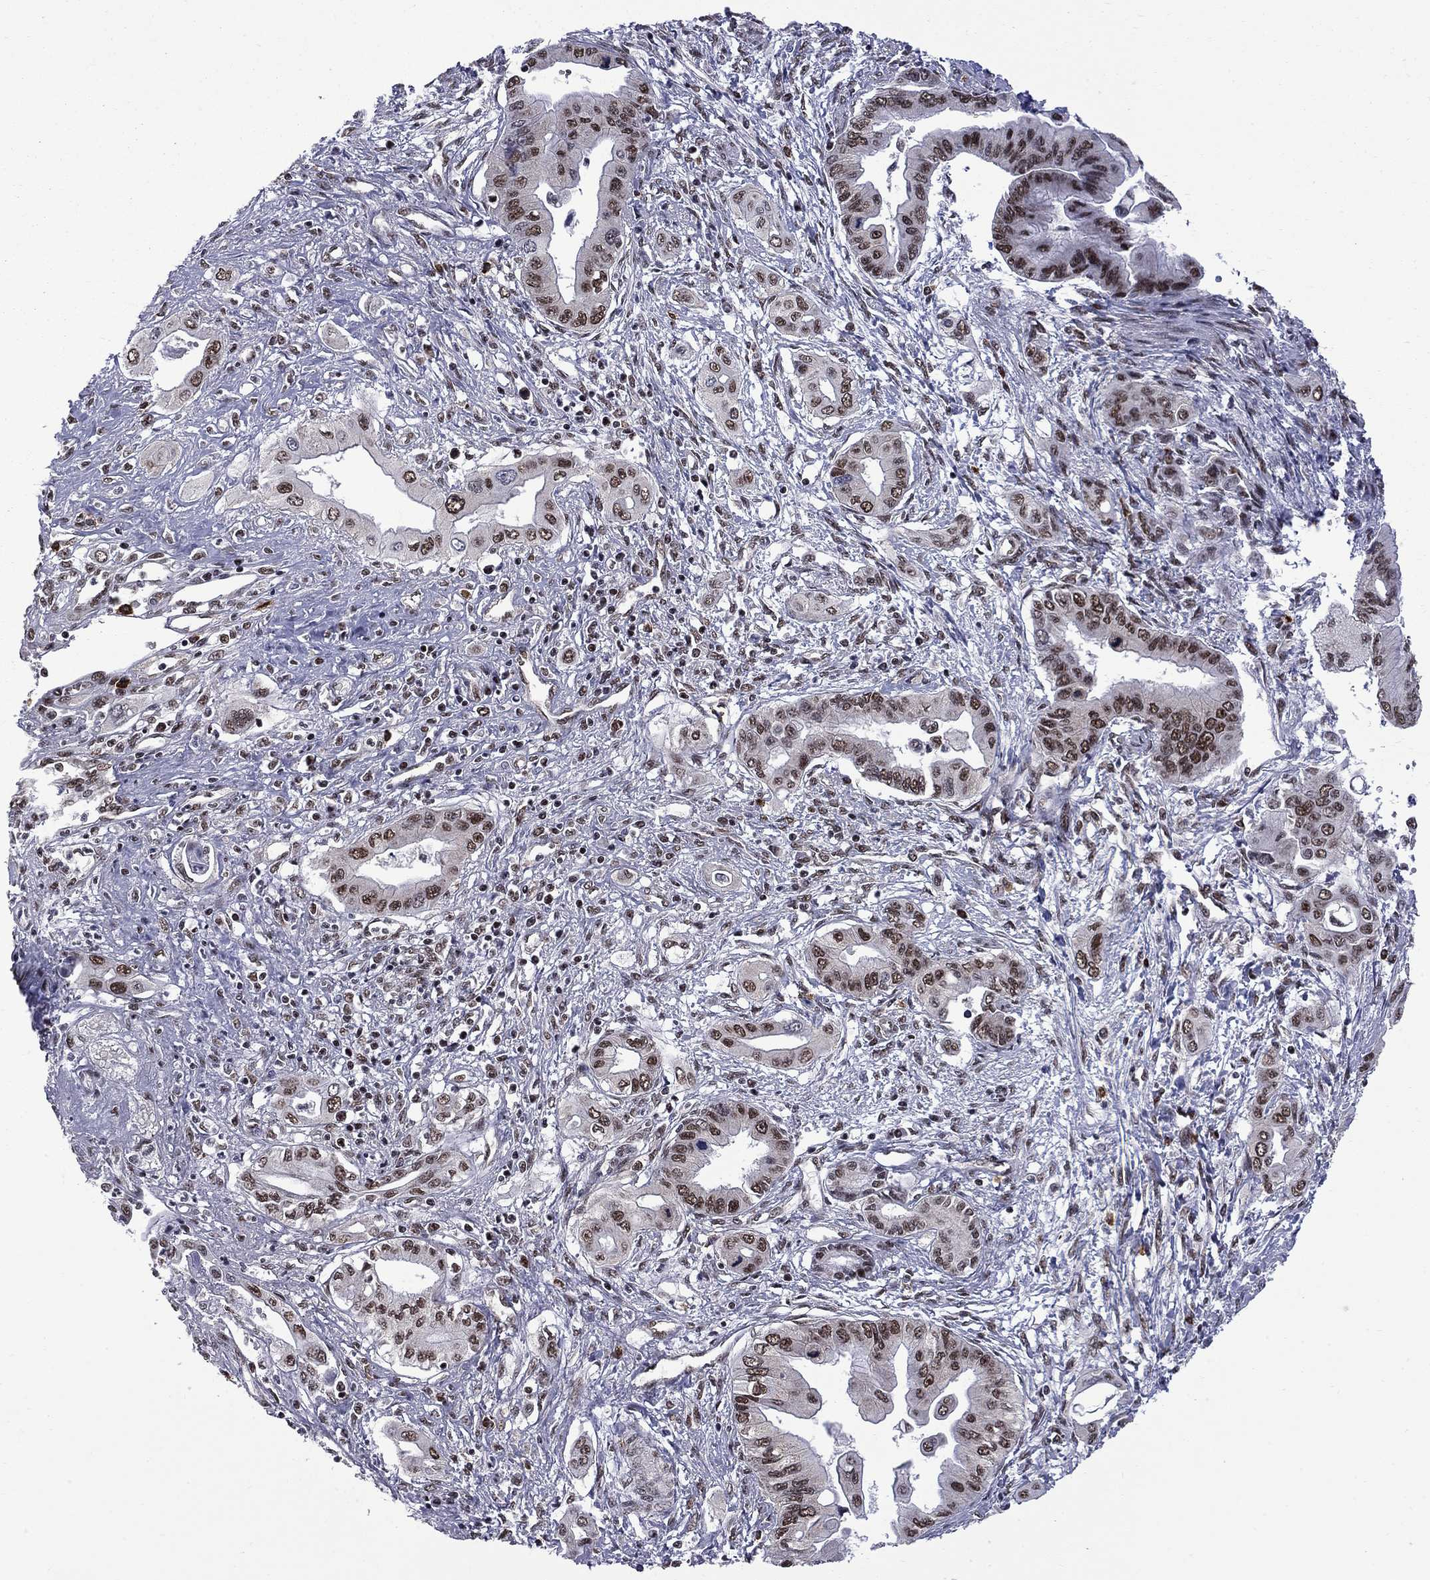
{"staining": {"intensity": "moderate", "quantity": ">75%", "location": "nuclear"}, "tissue": "pancreatic cancer", "cell_type": "Tumor cells", "image_type": "cancer", "snomed": [{"axis": "morphology", "description": "Adenocarcinoma, NOS"}, {"axis": "topography", "description": "Pancreas"}], "caption": "Human adenocarcinoma (pancreatic) stained with a protein marker exhibits moderate staining in tumor cells.", "gene": "MED25", "patient": {"sex": "female", "age": 62}}